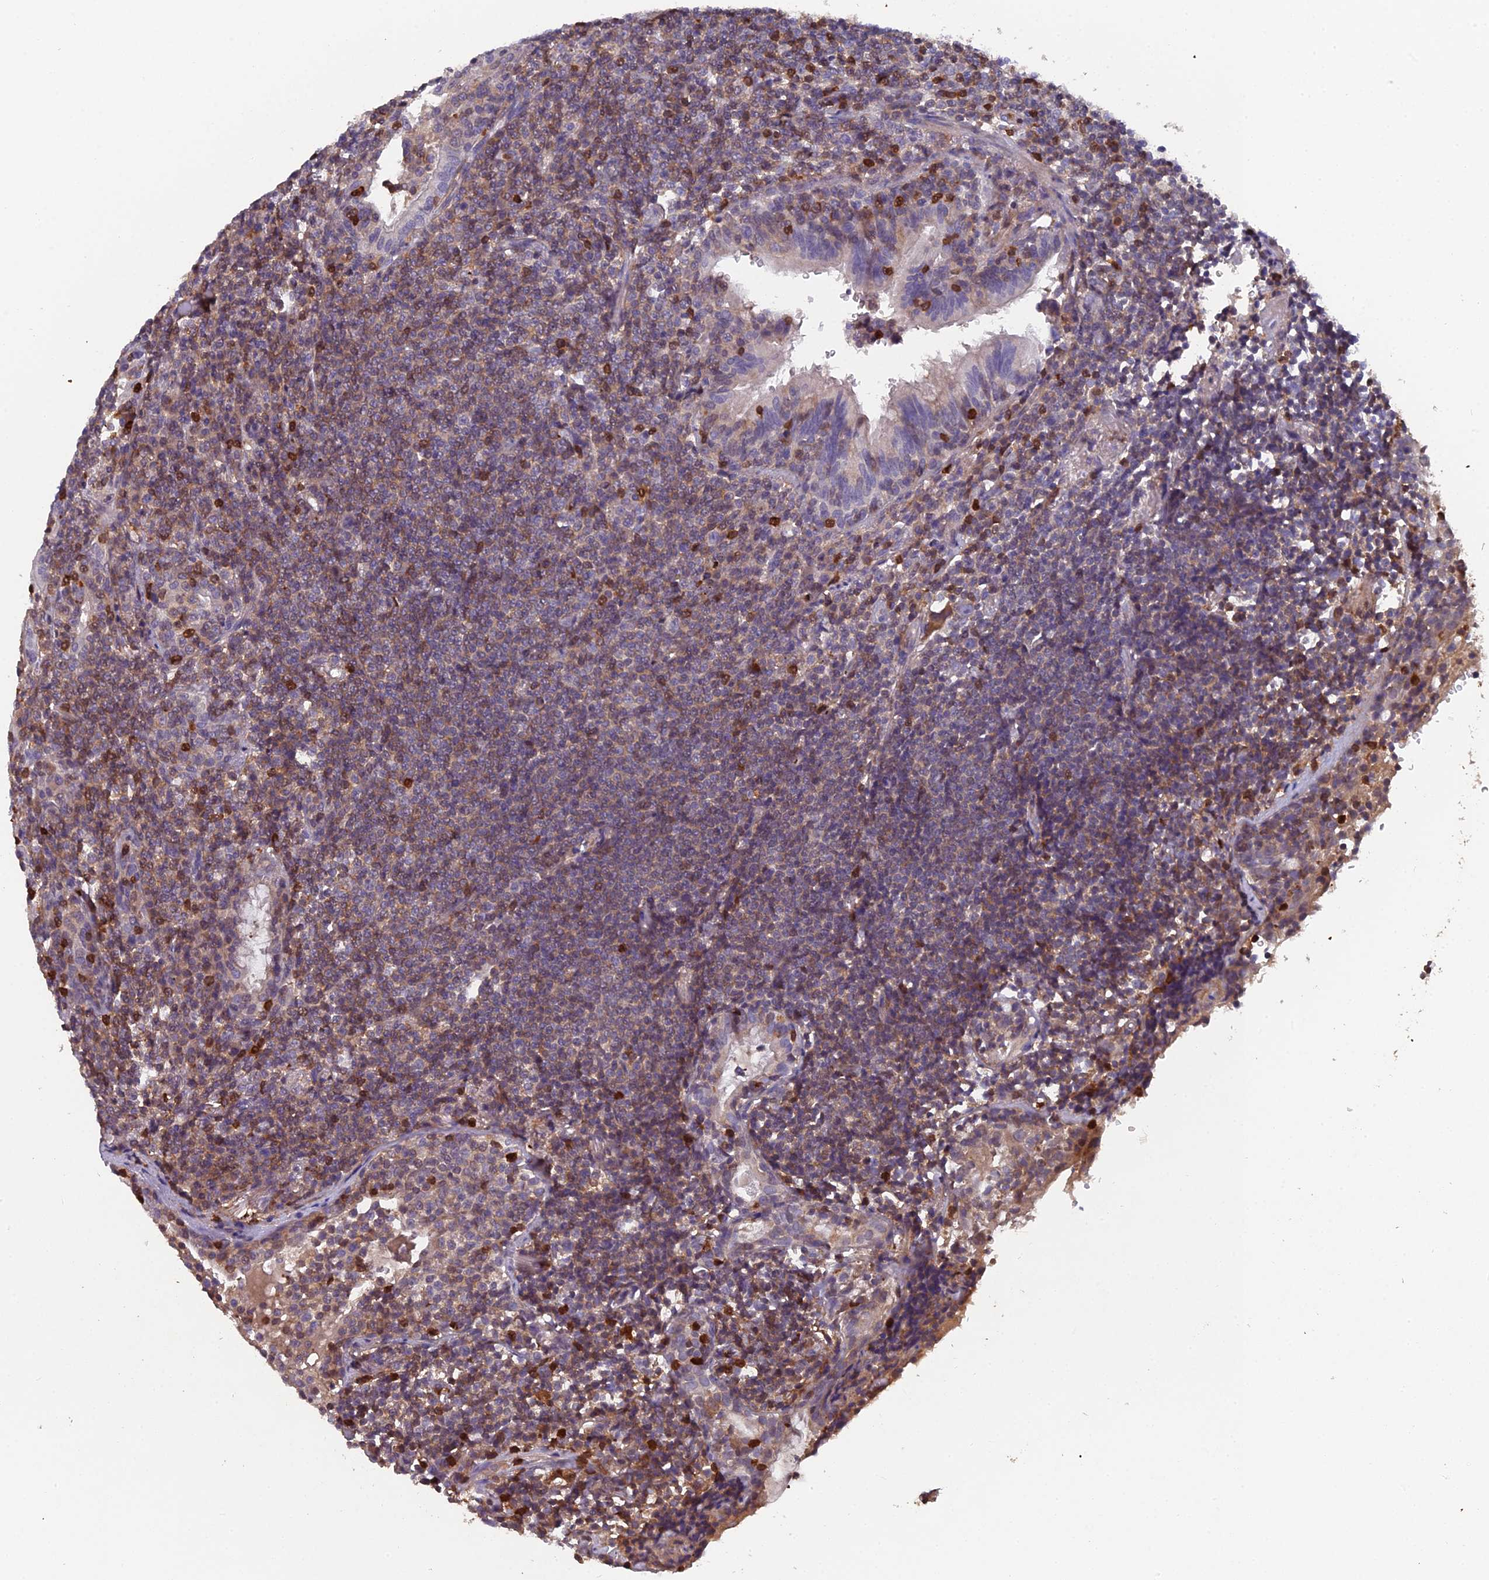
{"staining": {"intensity": "weak", "quantity": "25%-75%", "location": "cytoplasmic/membranous"}, "tissue": "lymphoma", "cell_type": "Tumor cells", "image_type": "cancer", "snomed": [{"axis": "morphology", "description": "Malignant lymphoma, non-Hodgkin's type, Low grade"}, {"axis": "topography", "description": "Lung"}], "caption": "The micrograph shows a brown stain indicating the presence of a protein in the cytoplasmic/membranous of tumor cells in lymphoma. (DAB IHC with brightfield microscopy, high magnification).", "gene": "GALK2", "patient": {"sex": "female", "age": 71}}